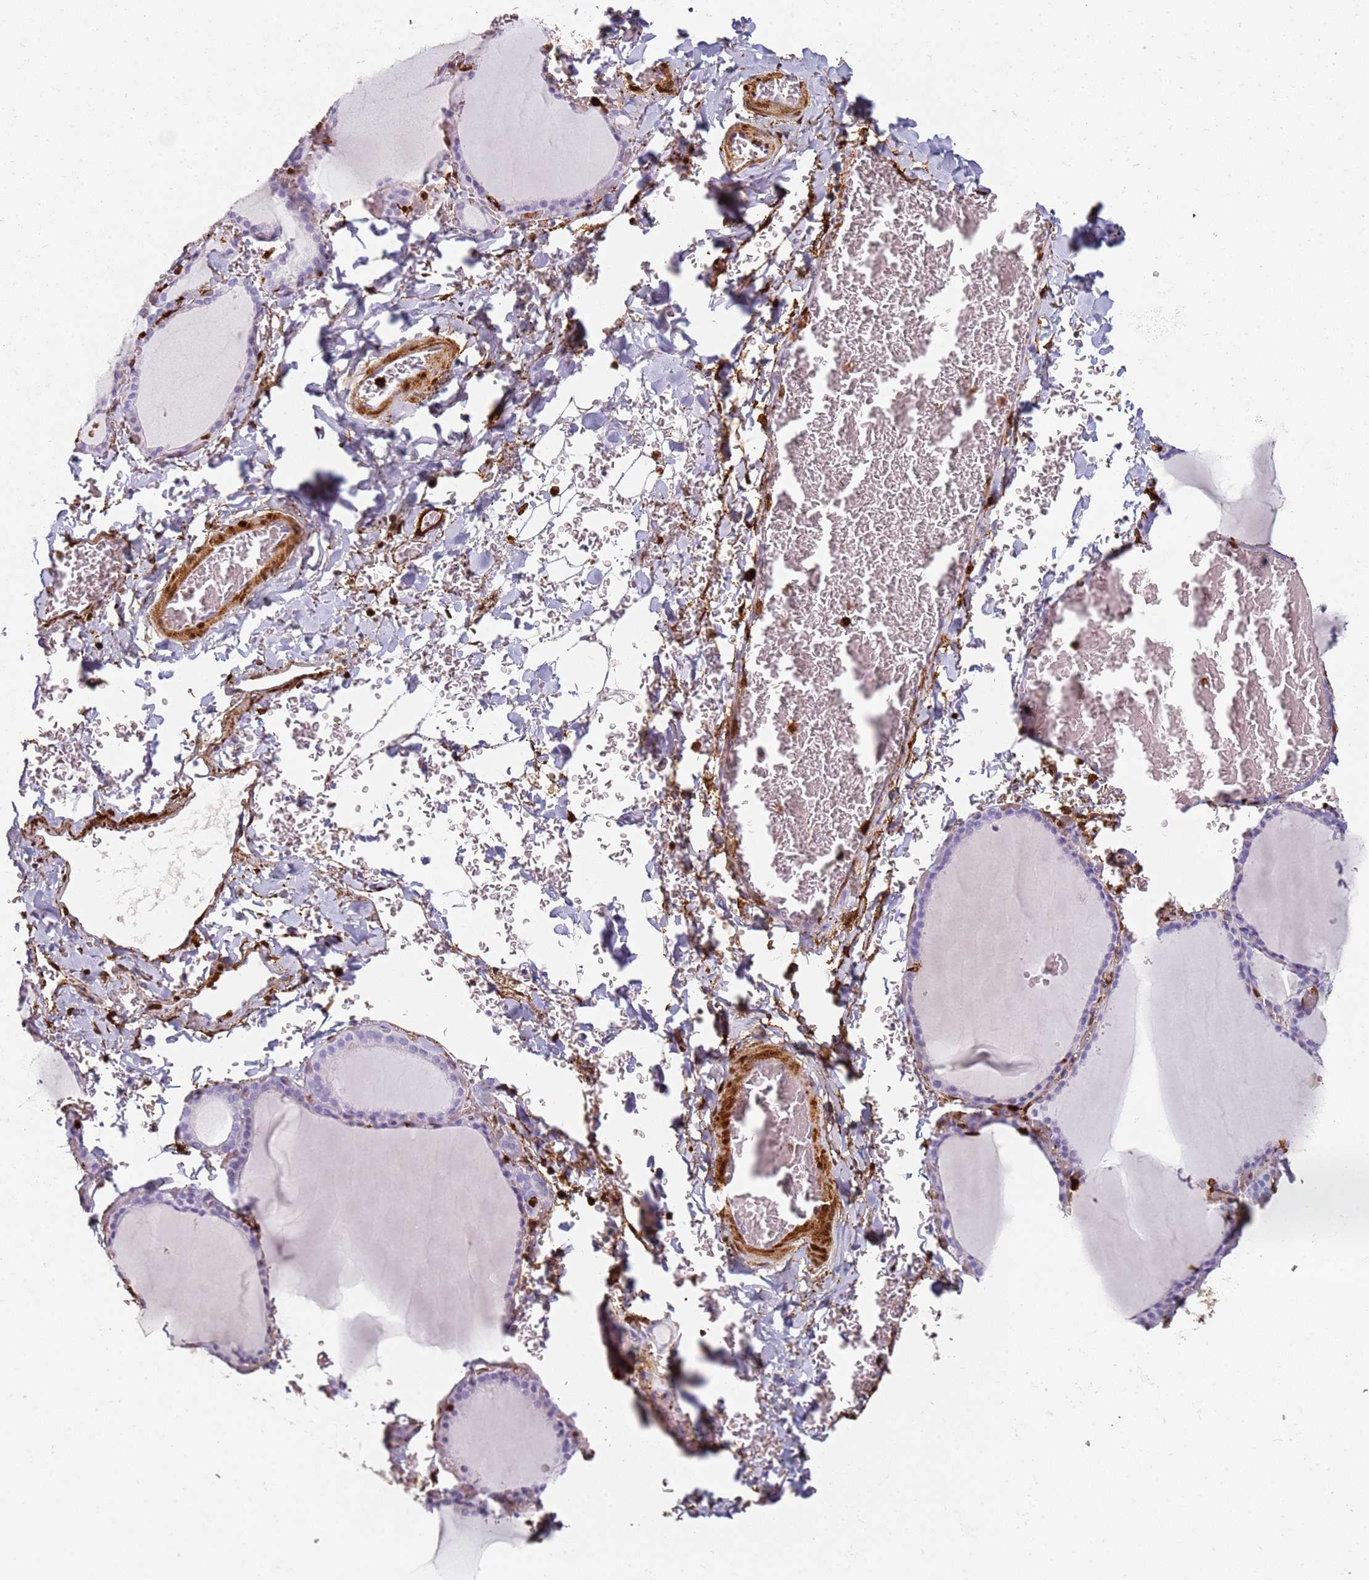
{"staining": {"intensity": "negative", "quantity": "none", "location": "none"}, "tissue": "thyroid gland", "cell_type": "Glandular cells", "image_type": "normal", "snomed": [{"axis": "morphology", "description": "Normal tissue, NOS"}, {"axis": "topography", "description": "Thyroid gland"}], "caption": "A high-resolution photomicrograph shows IHC staining of benign thyroid gland, which demonstrates no significant staining in glandular cells.", "gene": "S100A4", "patient": {"sex": "female", "age": 39}}